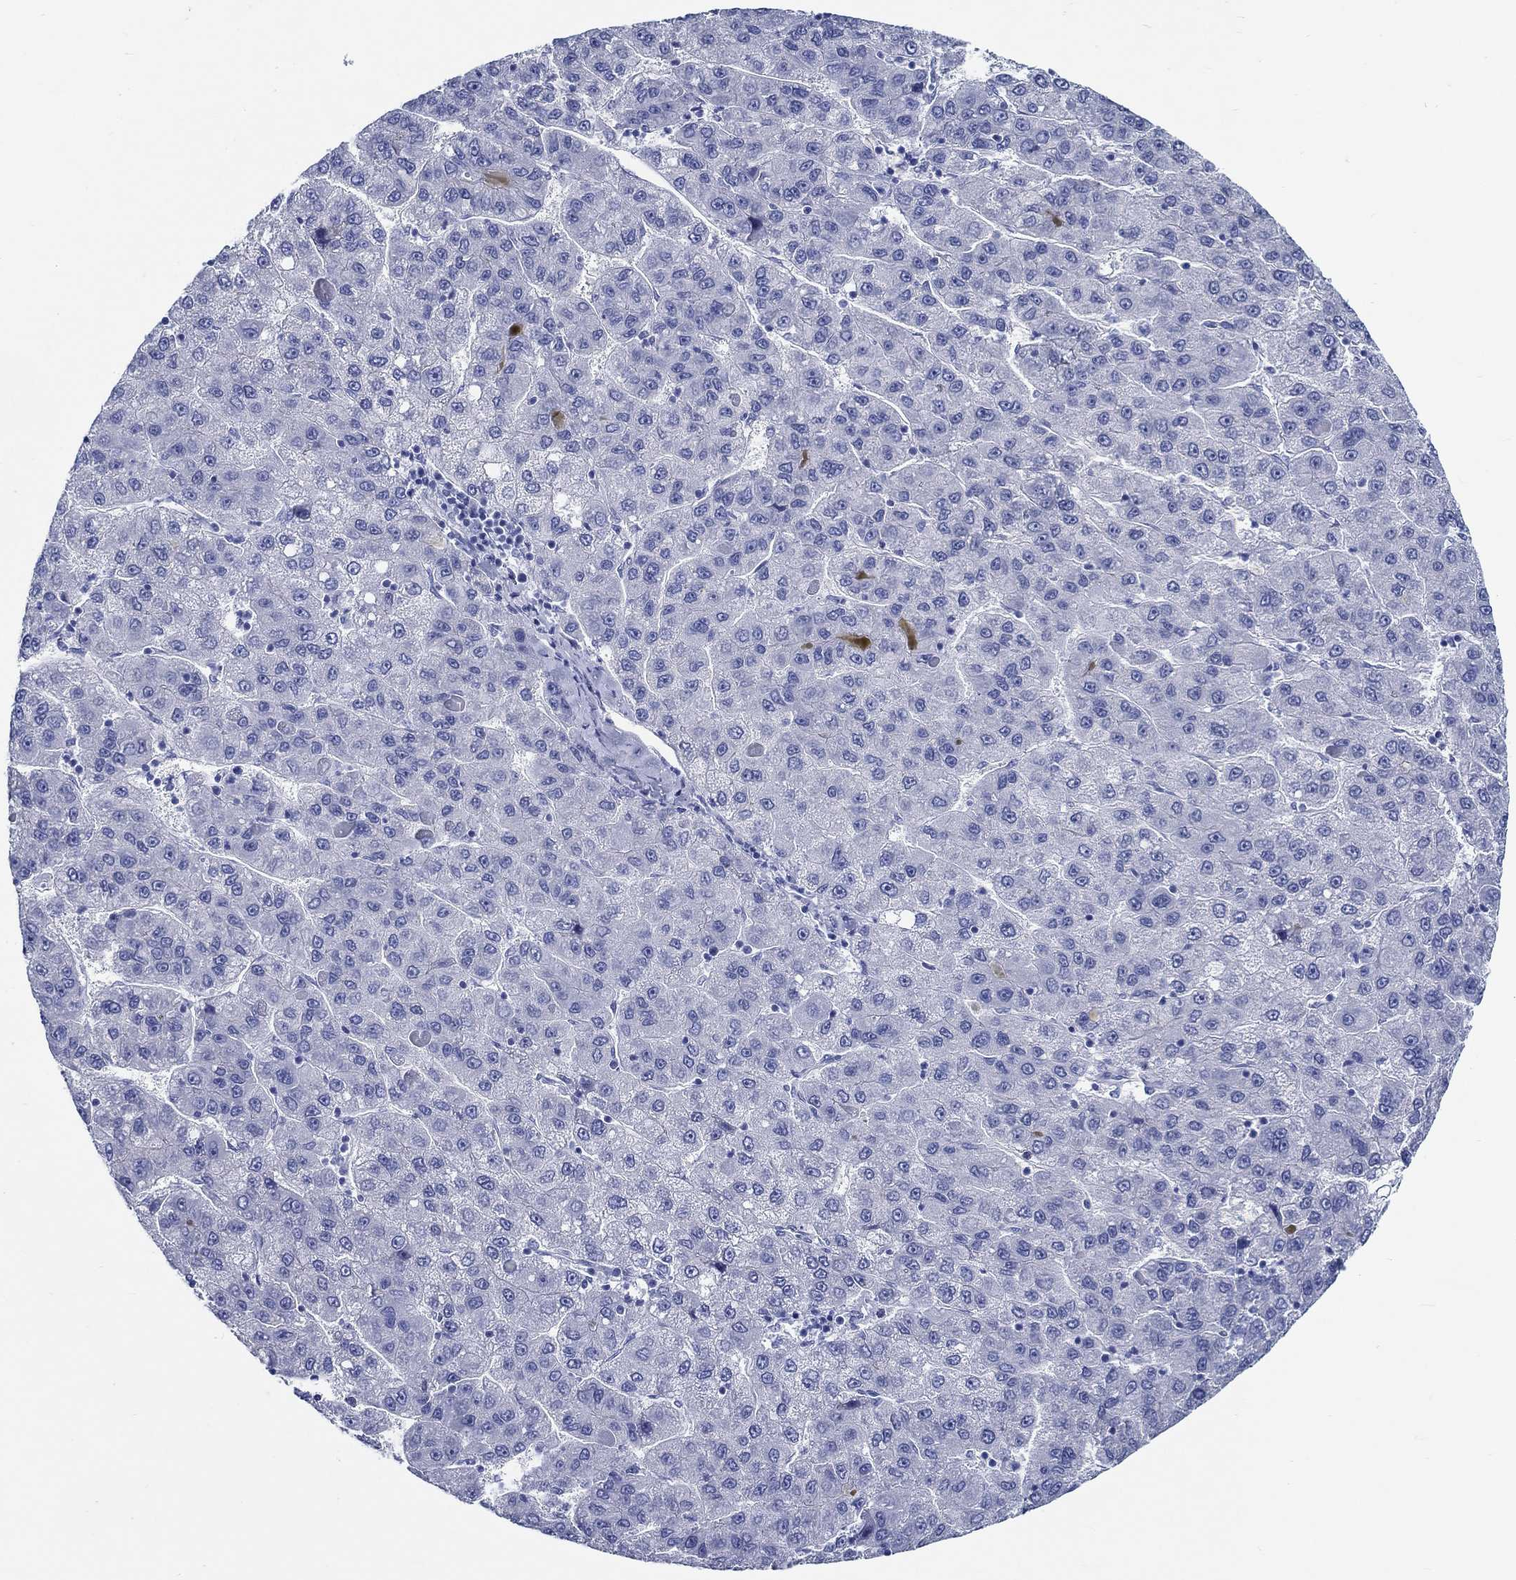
{"staining": {"intensity": "negative", "quantity": "none", "location": "none"}, "tissue": "liver cancer", "cell_type": "Tumor cells", "image_type": "cancer", "snomed": [{"axis": "morphology", "description": "Carcinoma, Hepatocellular, NOS"}, {"axis": "topography", "description": "Liver"}], "caption": "Immunohistochemistry (IHC) image of human liver cancer stained for a protein (brown), which exhibits no expression in tumor cells.", "gene": "RD3L", "patient": {"sex": "female", "age": 82}}